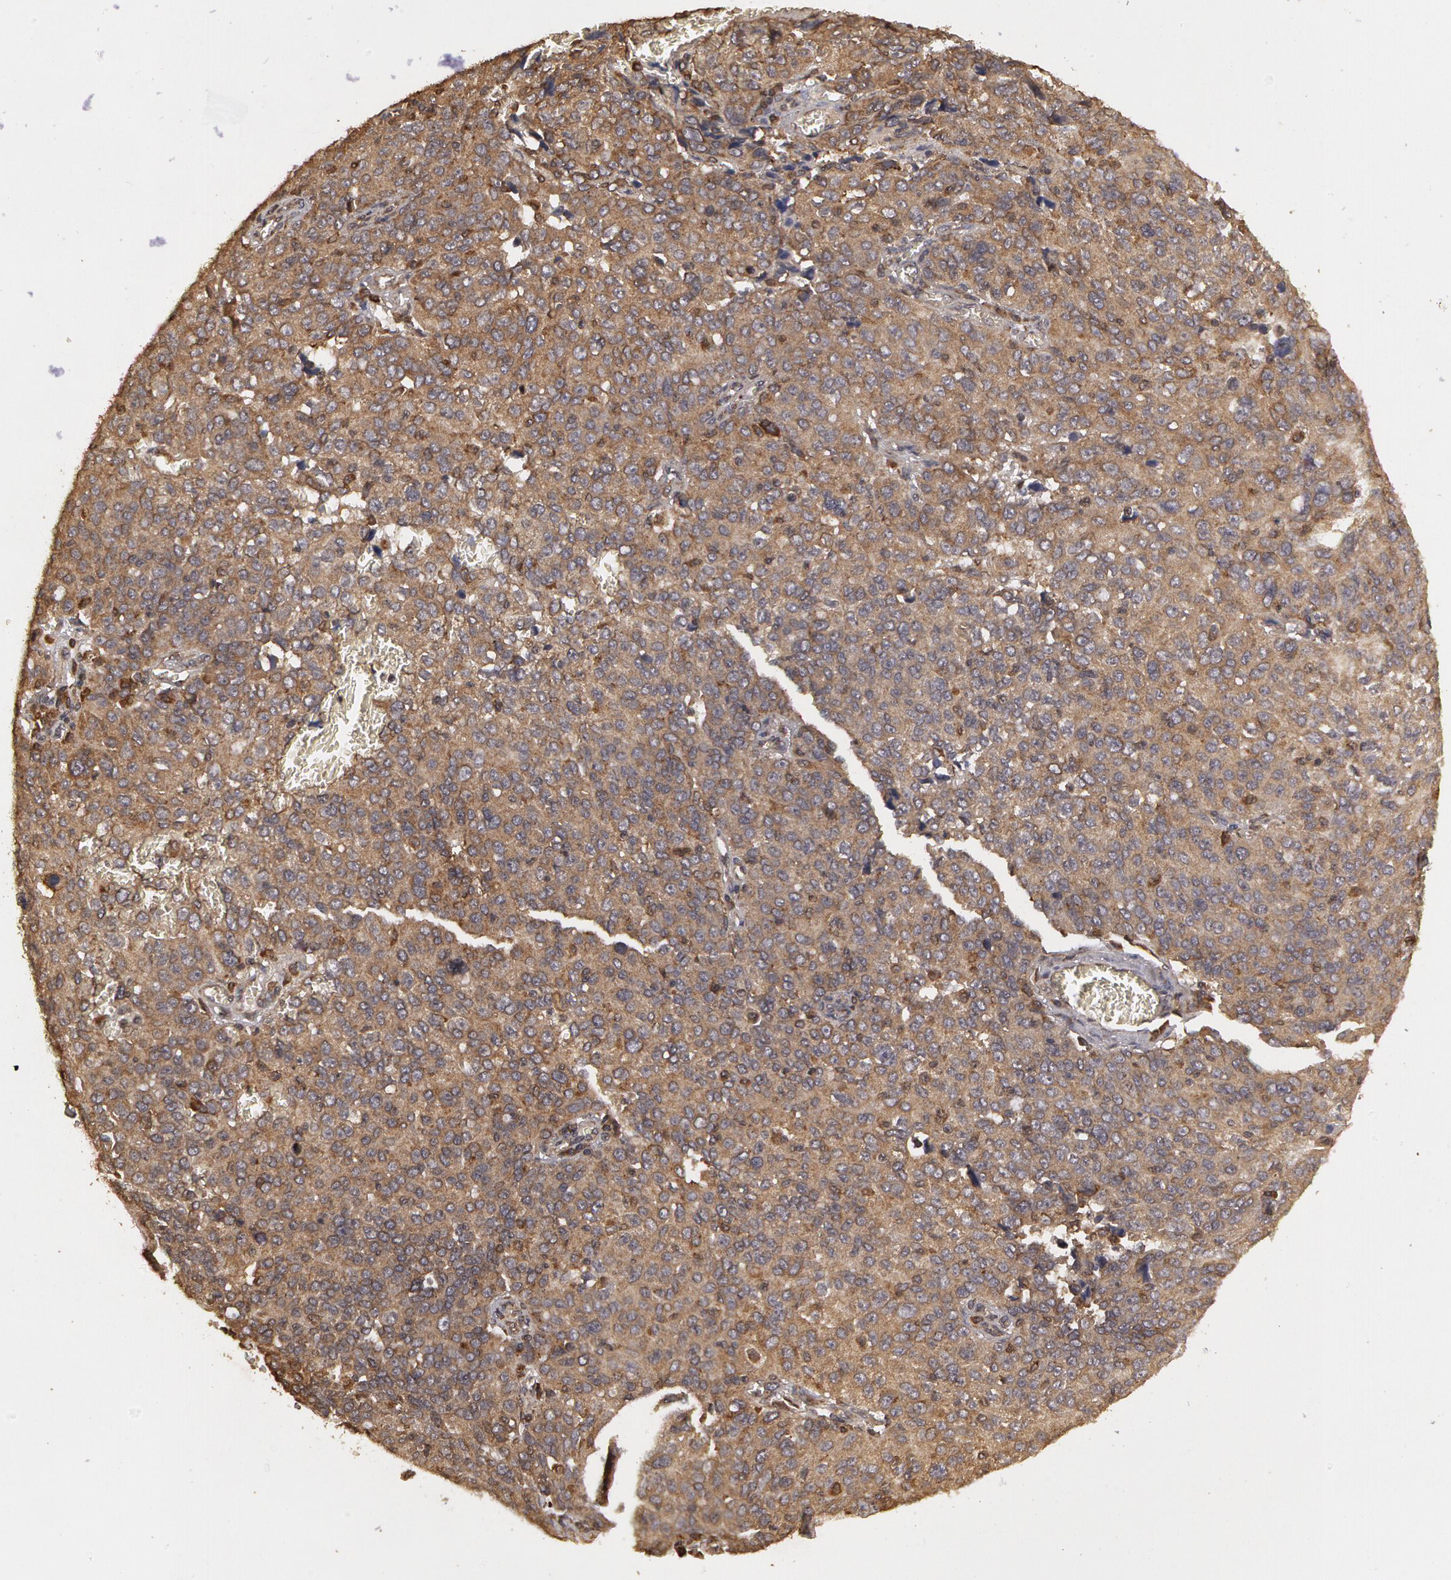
{"staining": {"intensity": "weak", "quantity": ">75%", "location": "cytoplasmic/membranous"}, "tissue": "ovarian cancer", "cell_type": "Tumor cells", "image_type": "cancer", "snomed": [{"axis": "morphology", "description": "Carcinoma, endometroid"}, {"axis": "topography", "description": "Ovary"}], "caption": "Immunohistochemical staining of ovarian cancer (endometroid carcinoma) exhibits low levels of weak cytoplasmic/membranous protein staining in approximately >75% of tumor cells. (brown staining indicates protein expression, while blue staining denotes nuclei).", "gene": "CALR", "patient": {"sex": "female", "age": 75}}